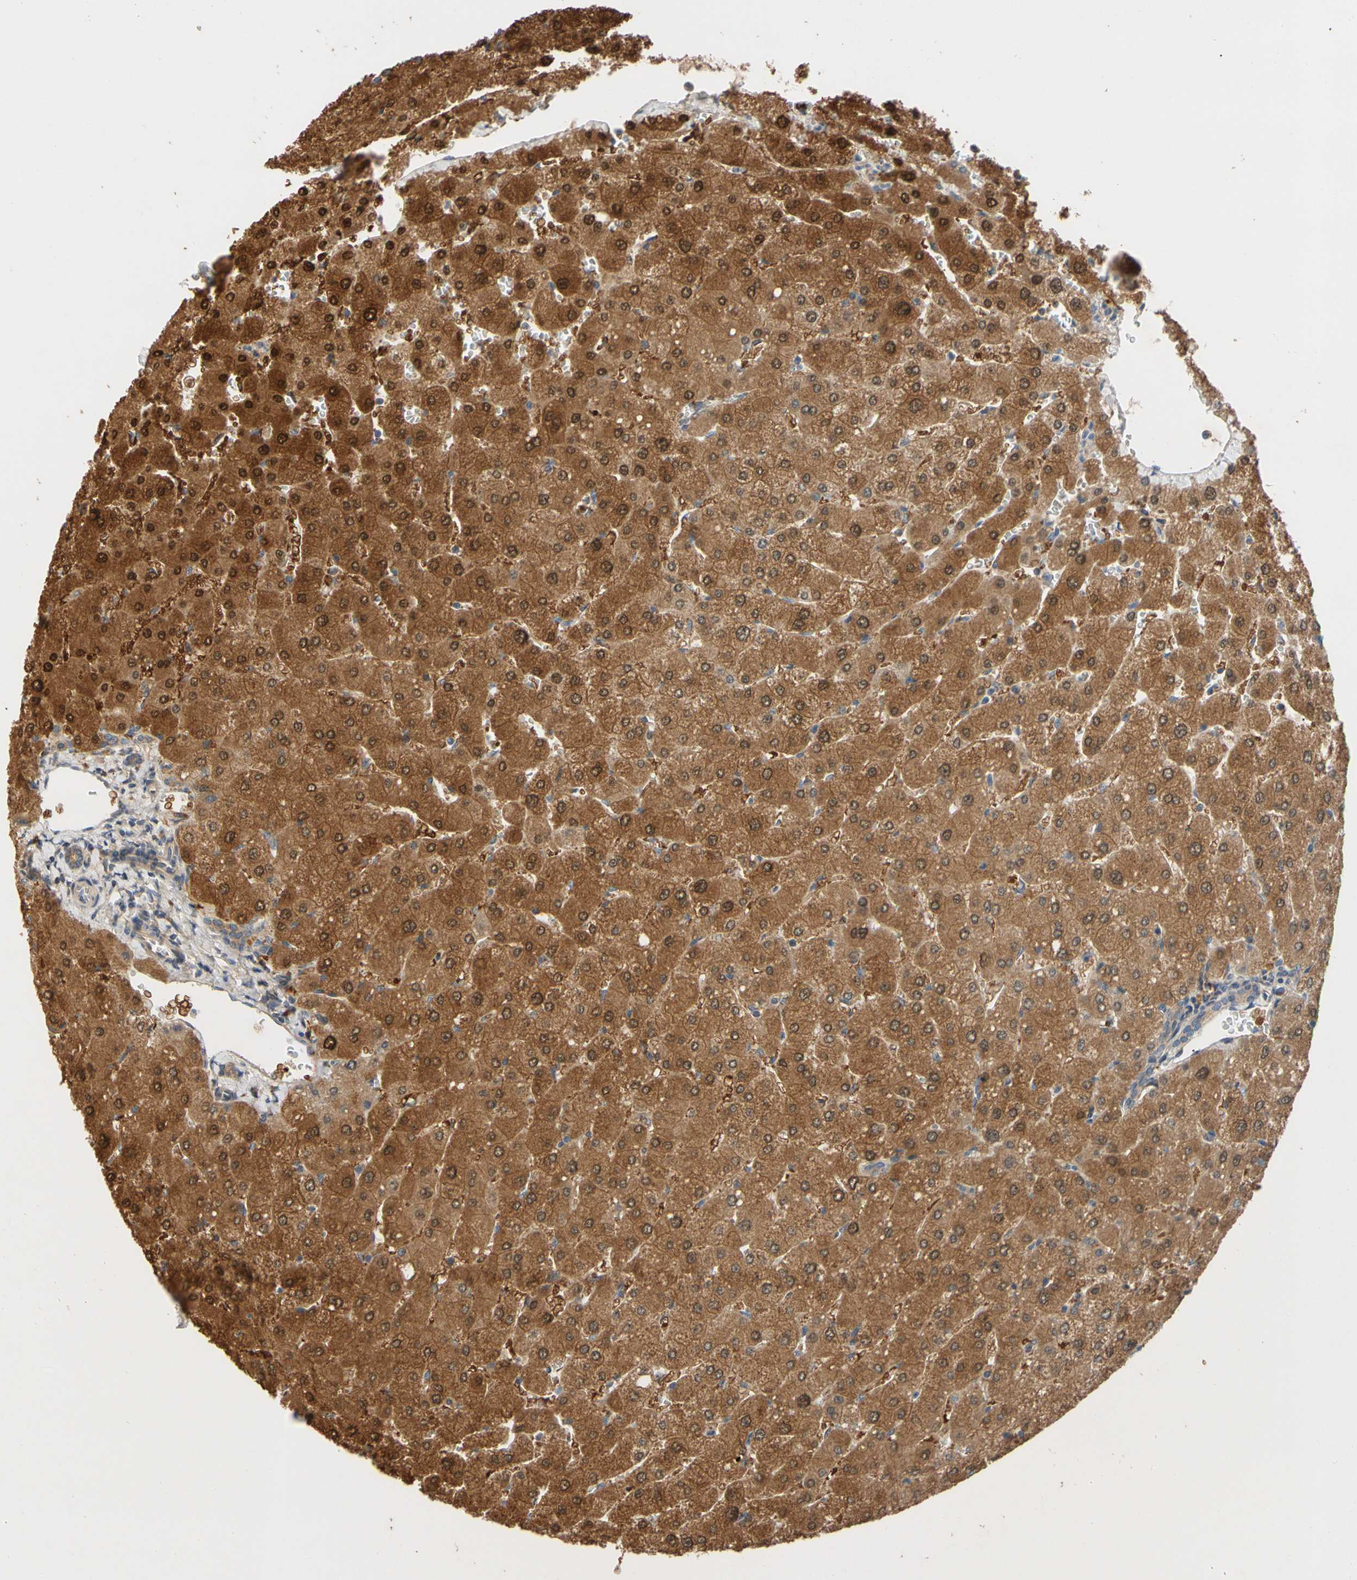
{"staining": {"intensity": "moderate", "quantity": ">75%", "location": "cytoplasmic/membranous"}, "tissue": "liver", "cell_type": "Cholangiocytes", "image_type": "normal", "snomed": [{"axis": "morphology", "description": "Normal tissue, NOS"}, {"axis": "topography", "description": "Liver"}], "caption": "Moderate cytoplasmic/membranous positivity for a protein is present in about >75% of cholangiocytes of normal liver using immunohistochemistry.", "gene": "MBTPS2", "patient": {"sex": "male", "age": 55}}